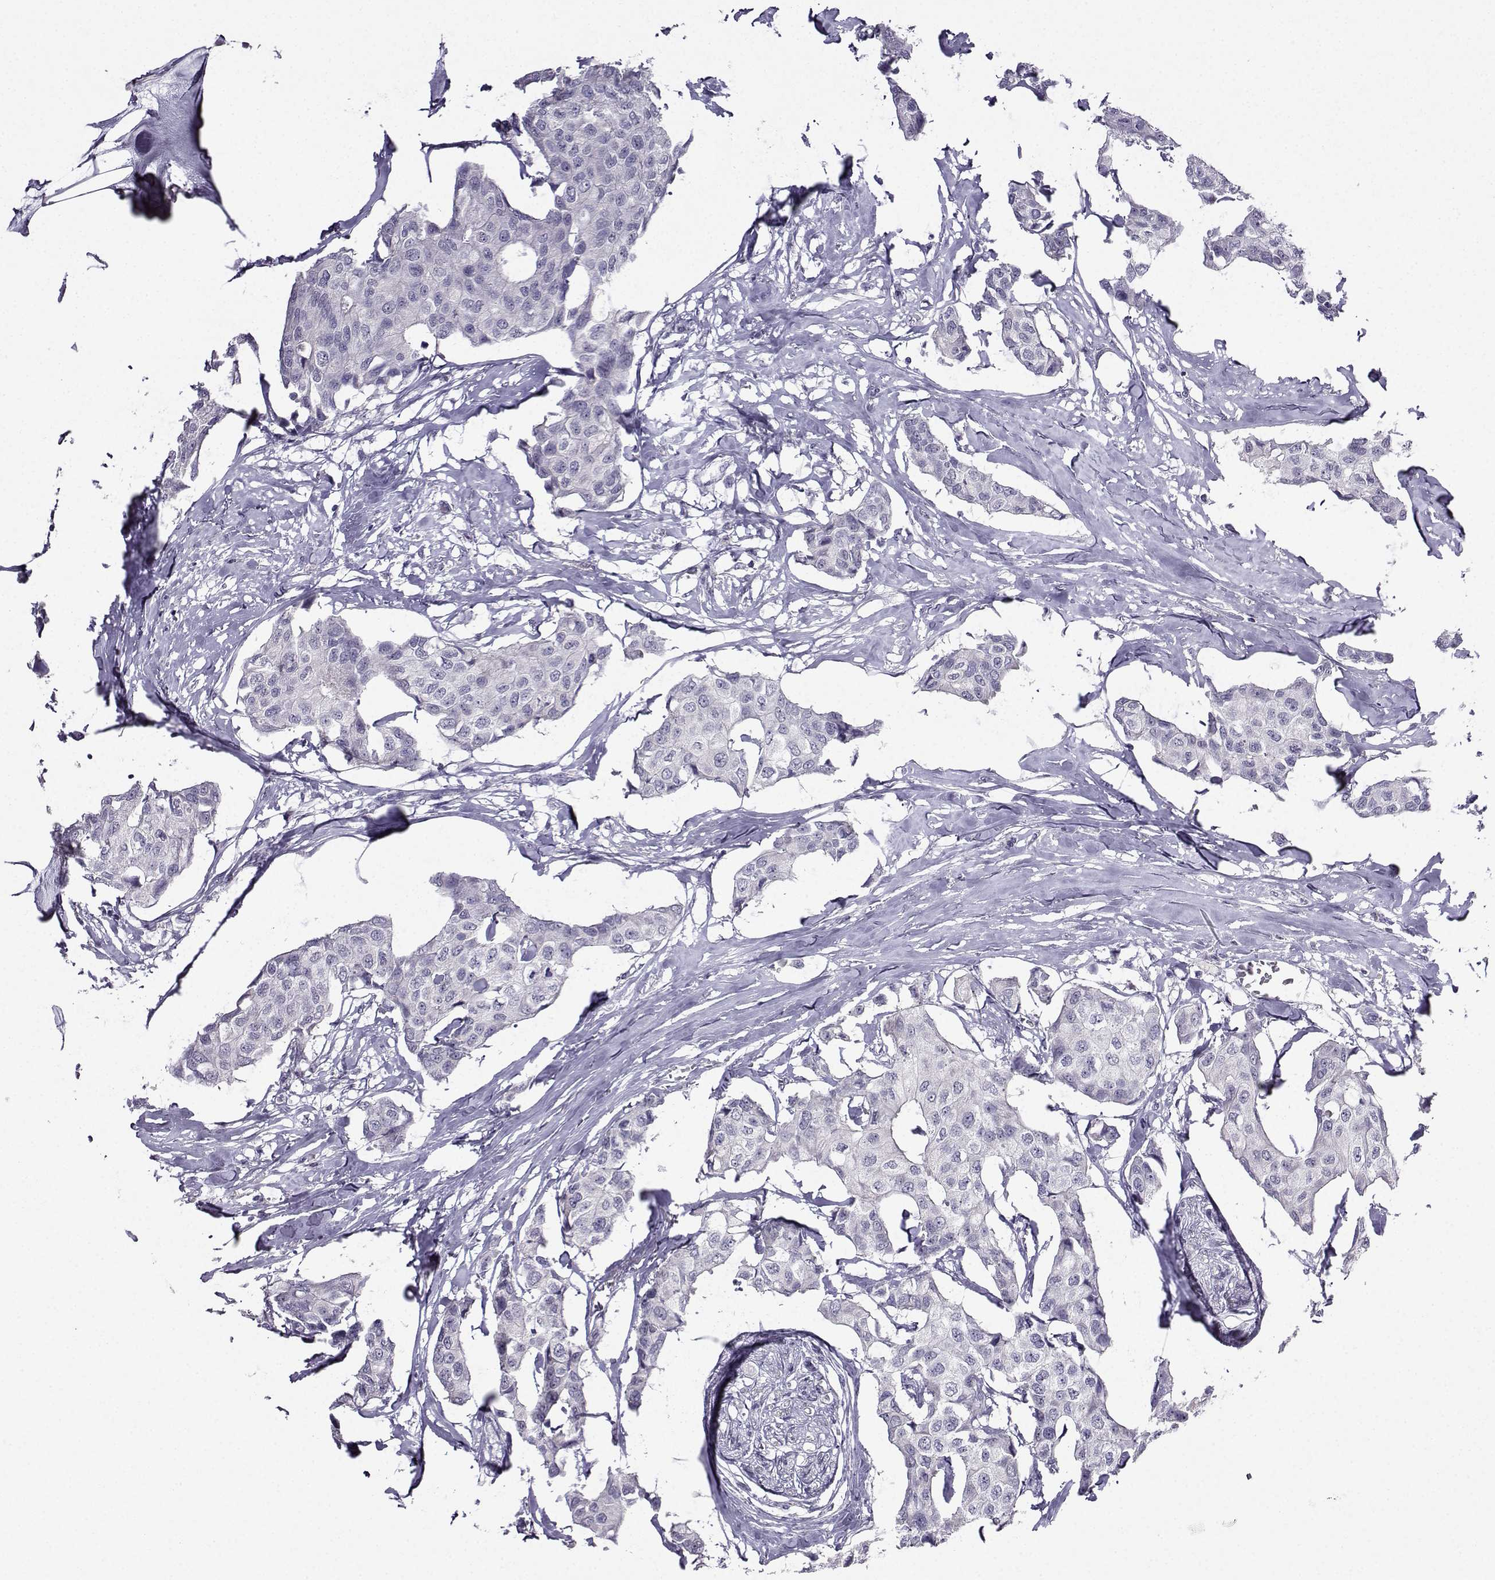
{"staining": {"intensity": "negative", "quantity": "none", "location": "none"}, "tissue": "breast cancer", "cell_type": "Tumor cells", "image_type": "cancer", "snomed": [{"axis": "morphology", "description": "Duct carcinoma"}, {"axis": "topography", "description": "Breast"}], "caption": "A high-resolution photomicrograph shows immunohistochemistry staining of intraductal carcinoma (breast), which exhibits no significant expression in tumor cells.", "gene": "CRYBB1", "patient": {"sex": "female", "age": 80}}